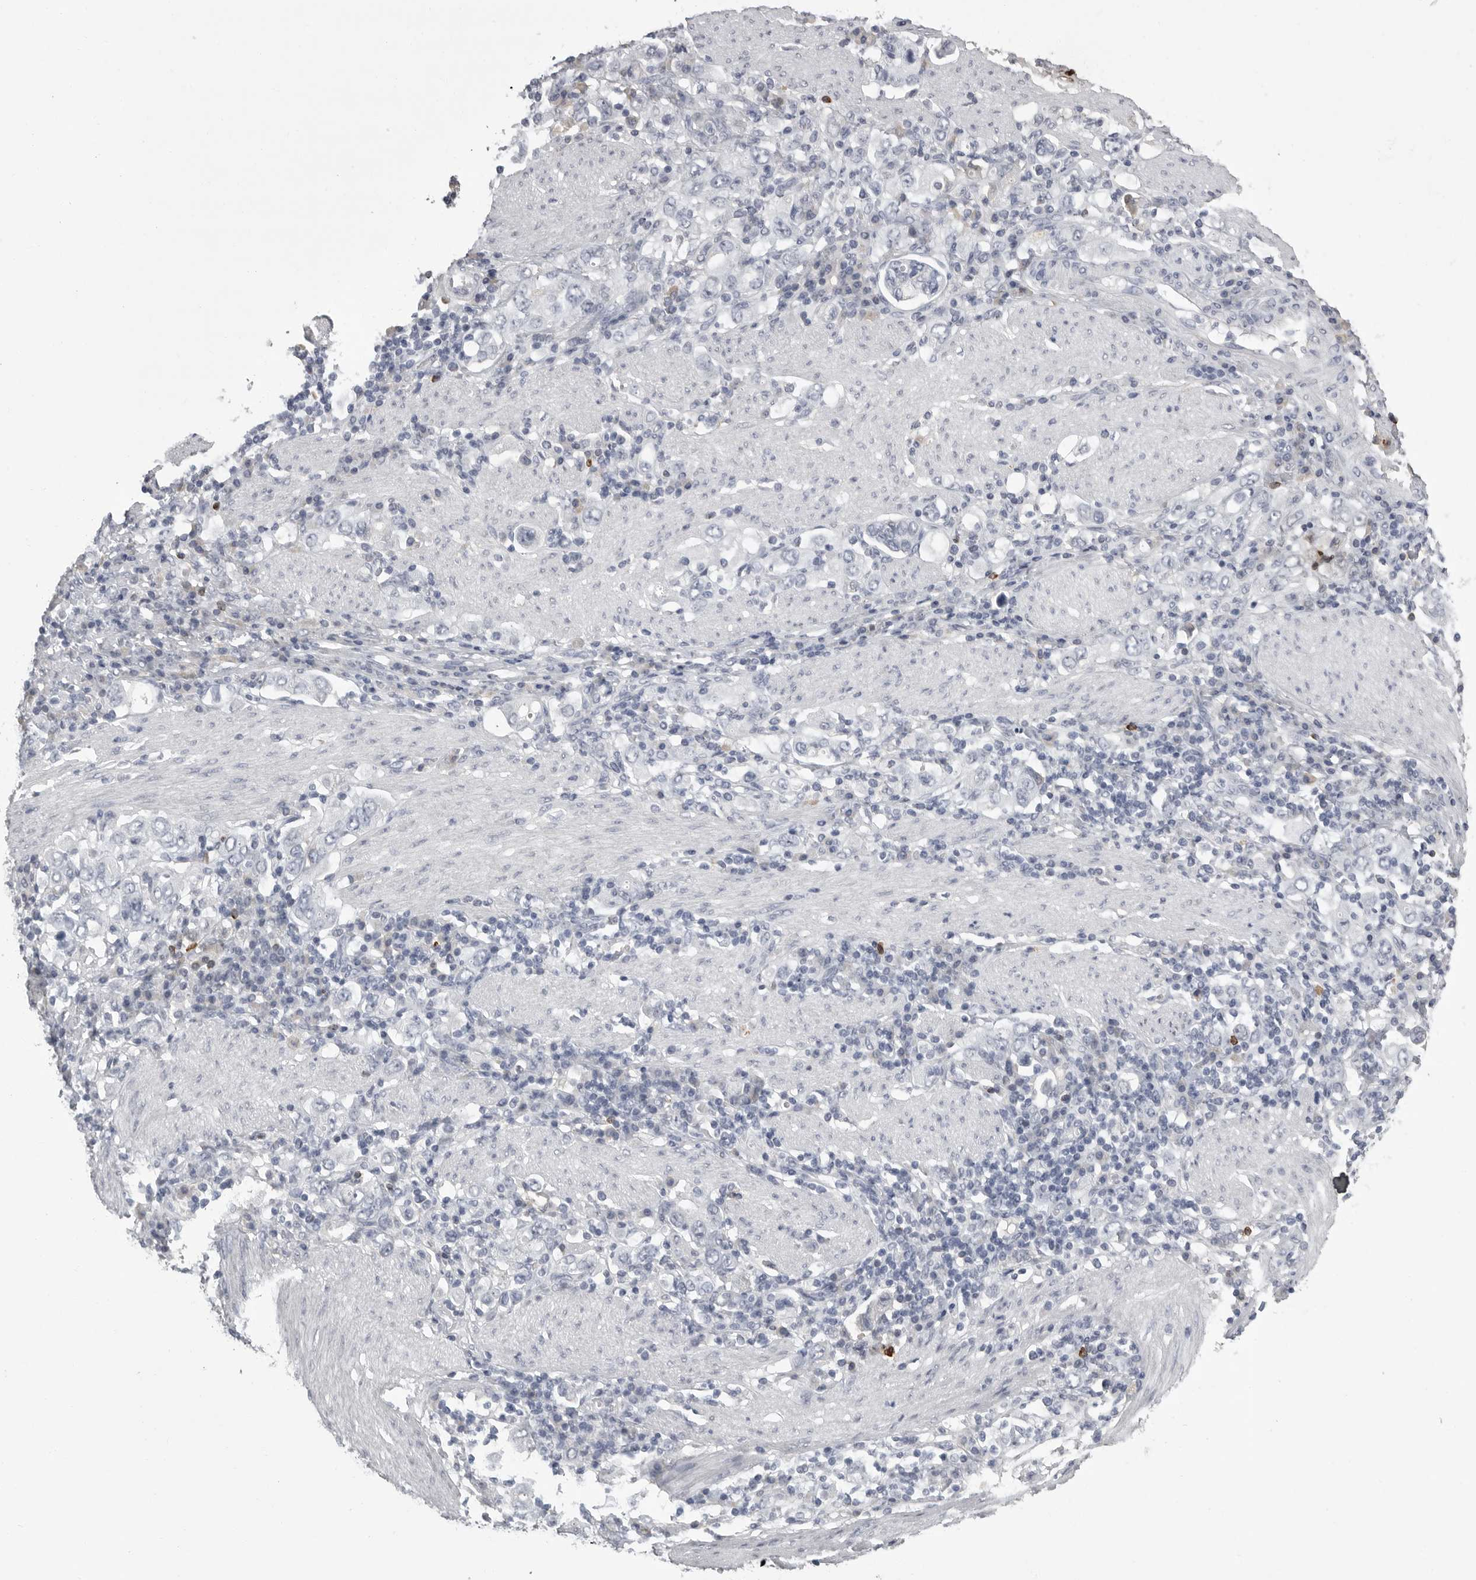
{"staining": {"intensity": "negative", "quantity": "none", "location": "none"}, "tissue": "stomach cancer", "cell_type": "Tumor cells", "image_type": "cancer", "snomed": [{"axis": "morphology", "description": "Adenocarcinoma, NOS"}, {"axis": "topography", "description": "Stomach, upper"}], "caption": "High power microscopy image of an immunohistochemistry (IHC) photomicrograph of stomach adenocarcinoma, revealing no significant expression in tumor cells.", "gene": "GNLY", "patient": {"sex": "male", "age": 62}}